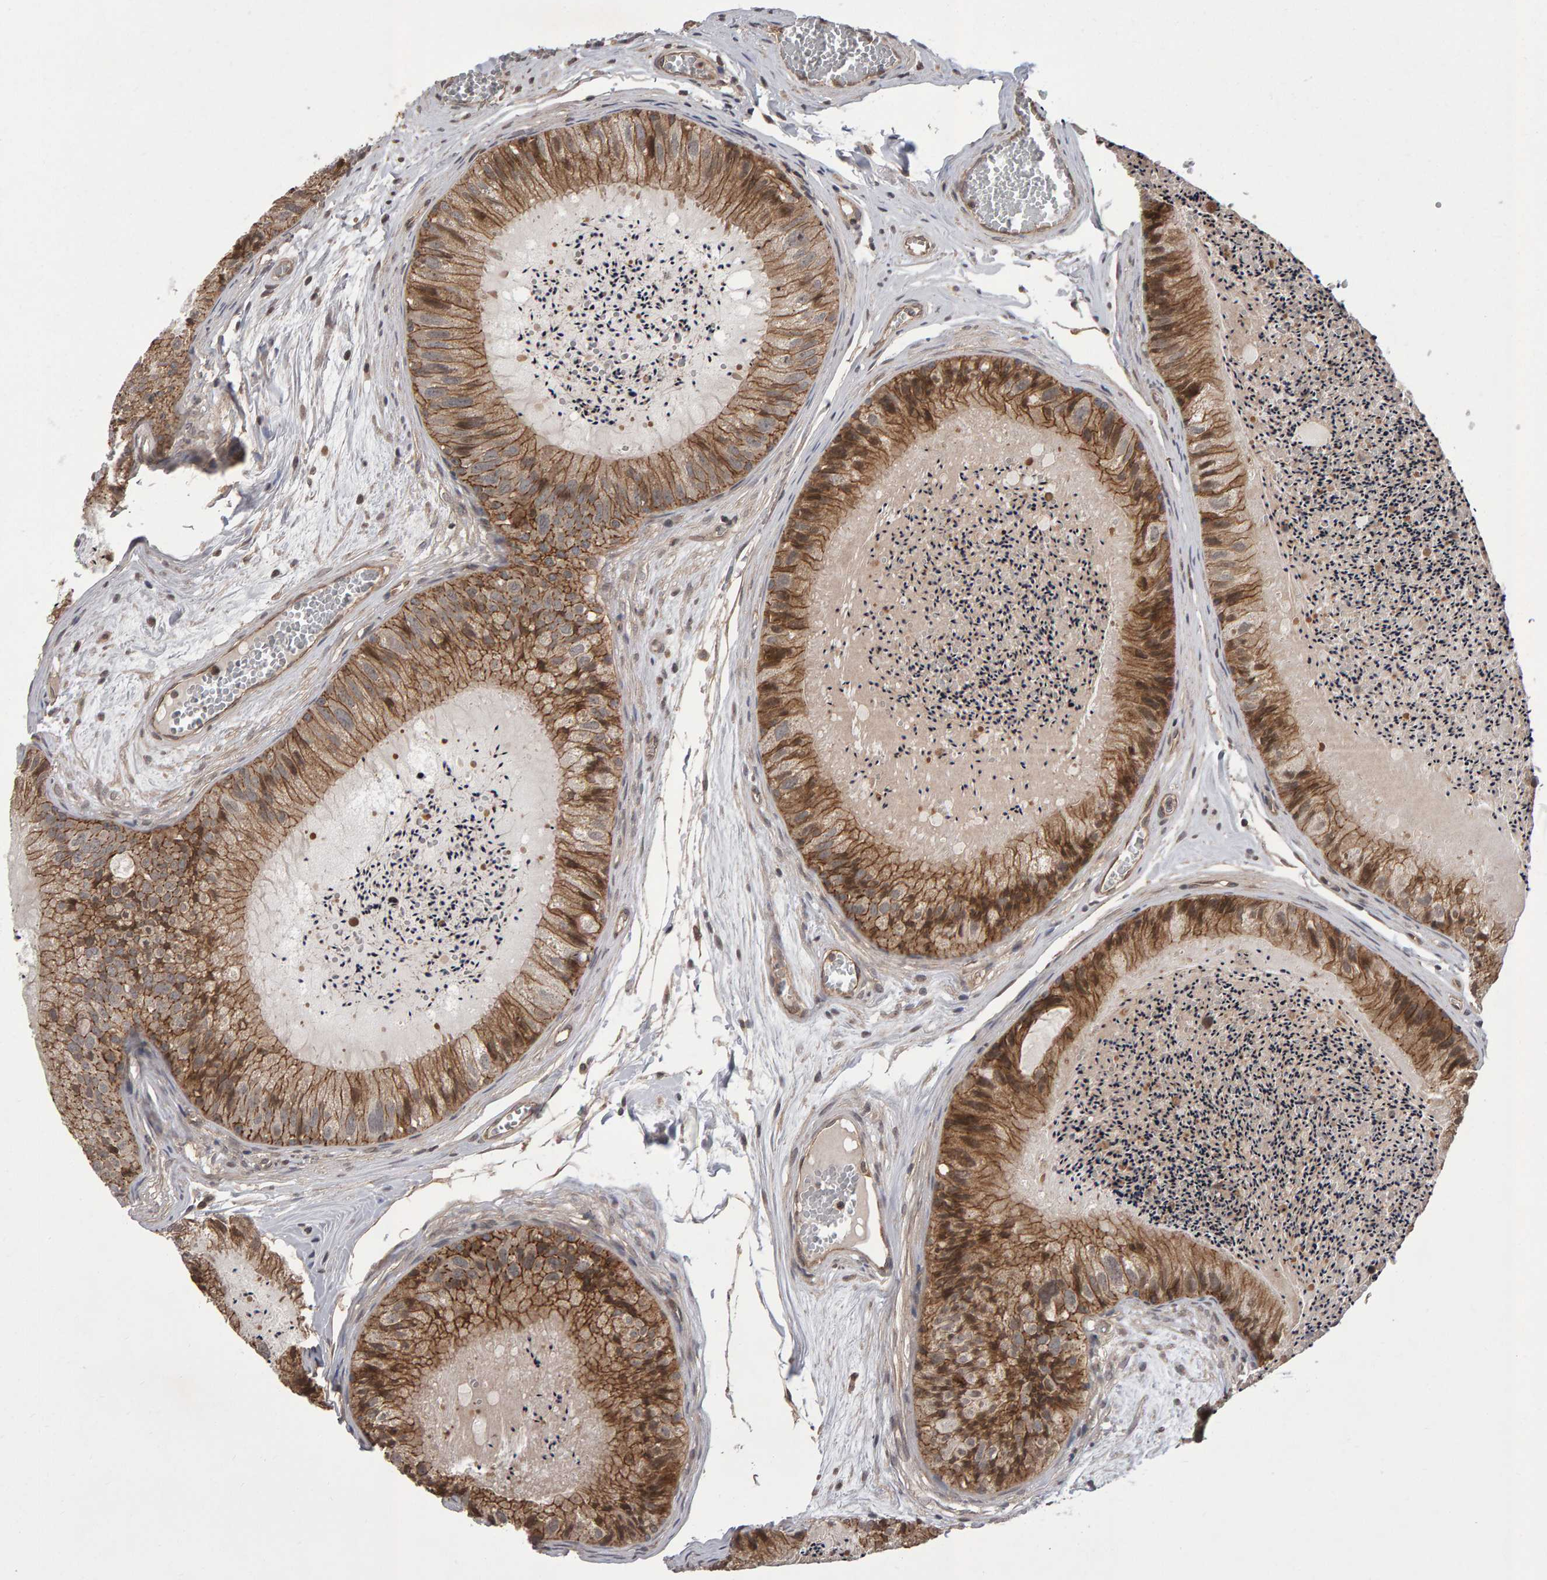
{"staining": {"intensity": "moderate", "quantity": ">75%", "location": "cytoplasmic/membranous"}, "tissue": "epididymis", "cell_type": "Glandular cells", "image_type": "normal", "snomed": [{"axis": "morphology", "description": "Normal tissue, NOS"}, {"axis": "topography", "description": "Epididymis"}], "caption": "This image reveals unremarkable epididymis stained with IHC to label a protein in brown. The cytoplasmic/membranous of glandular cells show moderate positivity for the protein. Nuclei are counter-stained blue.", "gene": "SCRIB", "patient": {"sex": "male", "age": 31}}